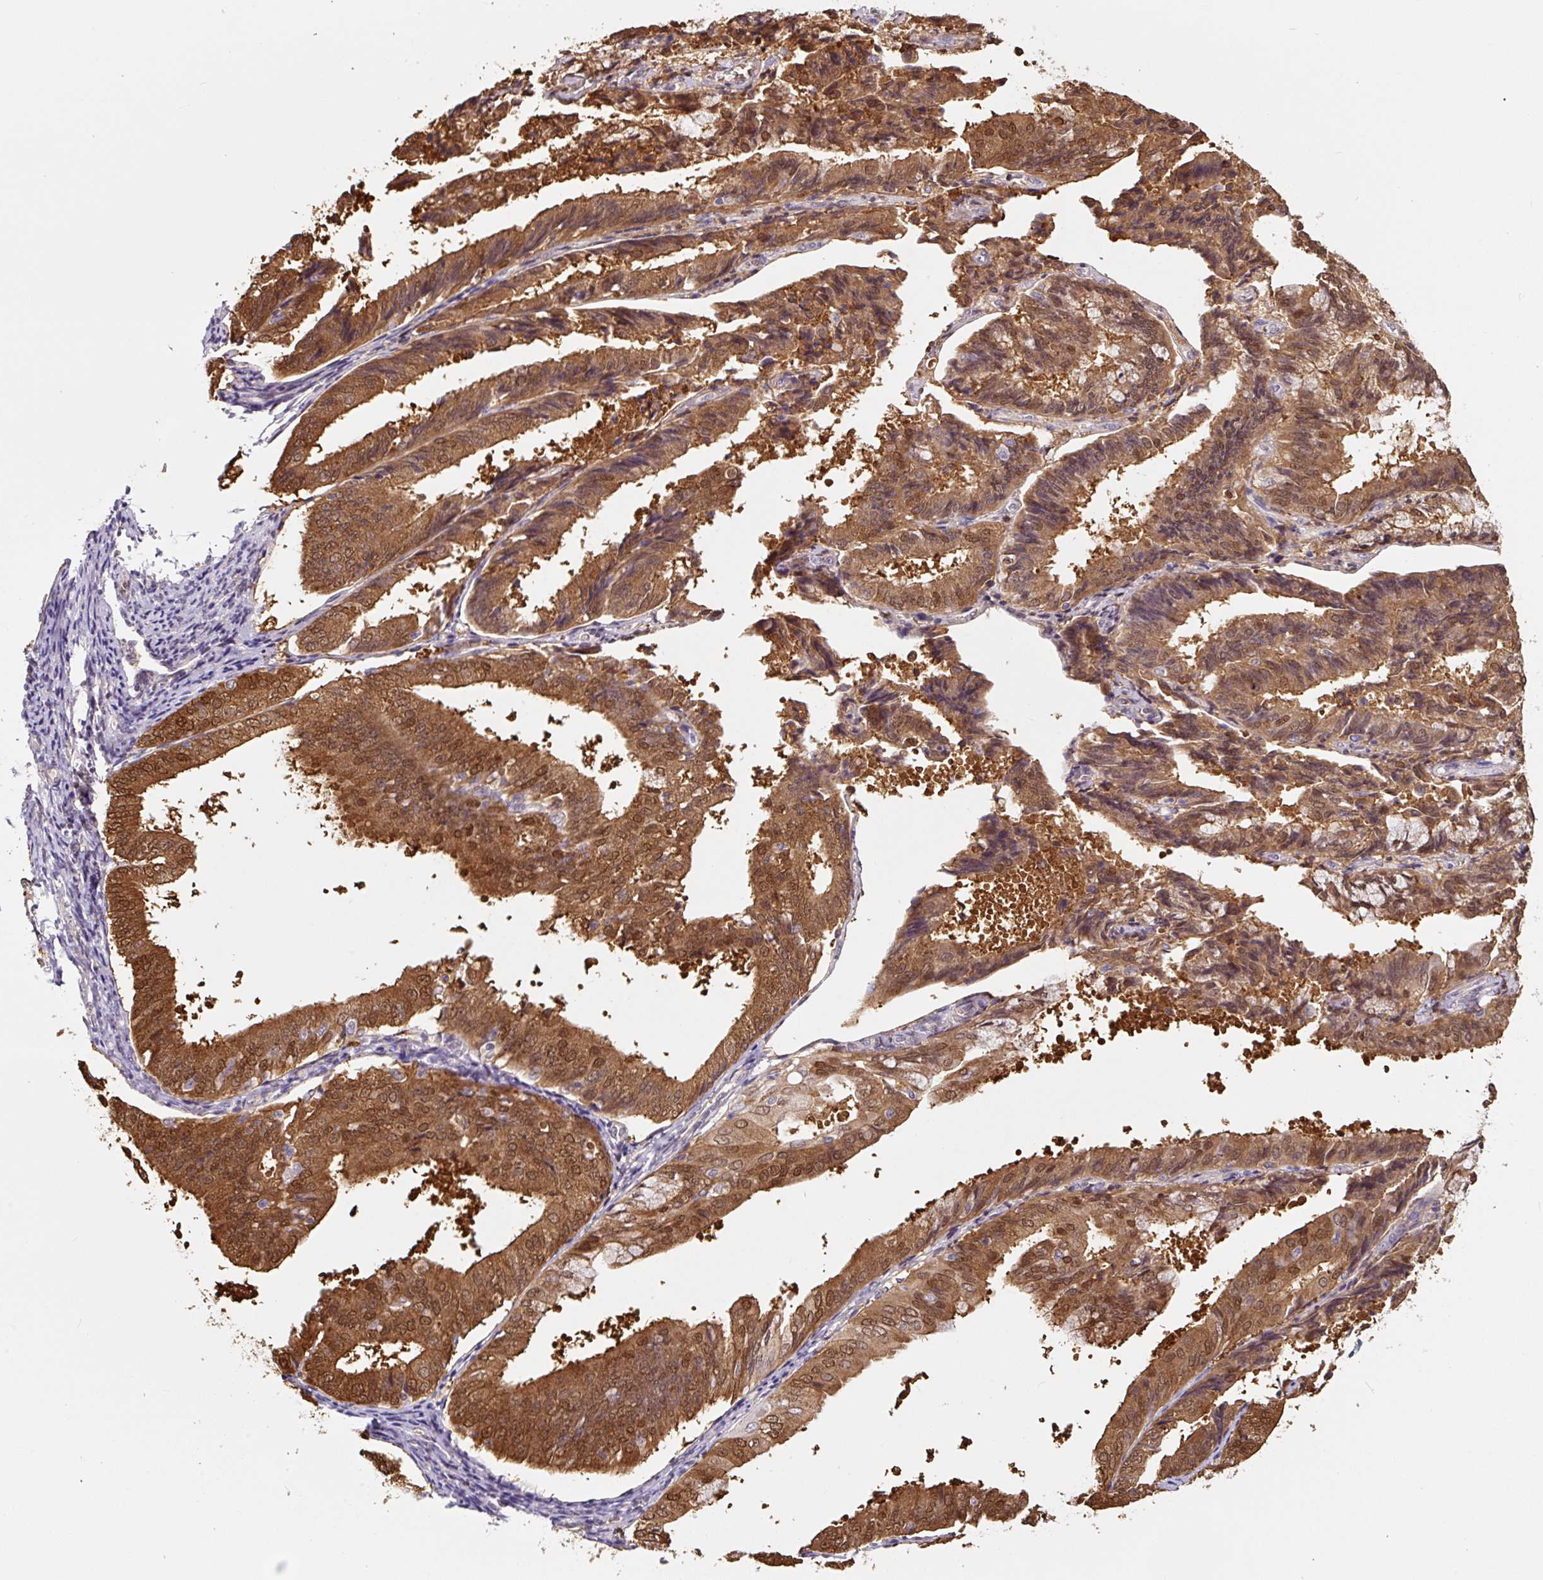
{"staining": {"intensity": "strong", "quantity": ">75%", "location": "cytoplasmic/membranous,nuclear"}, "tissue": "endometrial cancer", "cell_type": "Tumor cells", "image_type": "cancer", "snomed": [{"axis": "morphology", "description": "Adenocarcinoma, NOS"}, {"axis": "topography", "description": "Endometrium"}], "caption": "Adenocarcinoma (endometrial) stained with DAB immunohistochemistry (IHC) exhibits high levels of strong cytoplasmic/membranous and nuclear expression in about >75% of tumor cells.", "gene": "ASRGL1", "patient": {"sex": "female", "age": 63}}